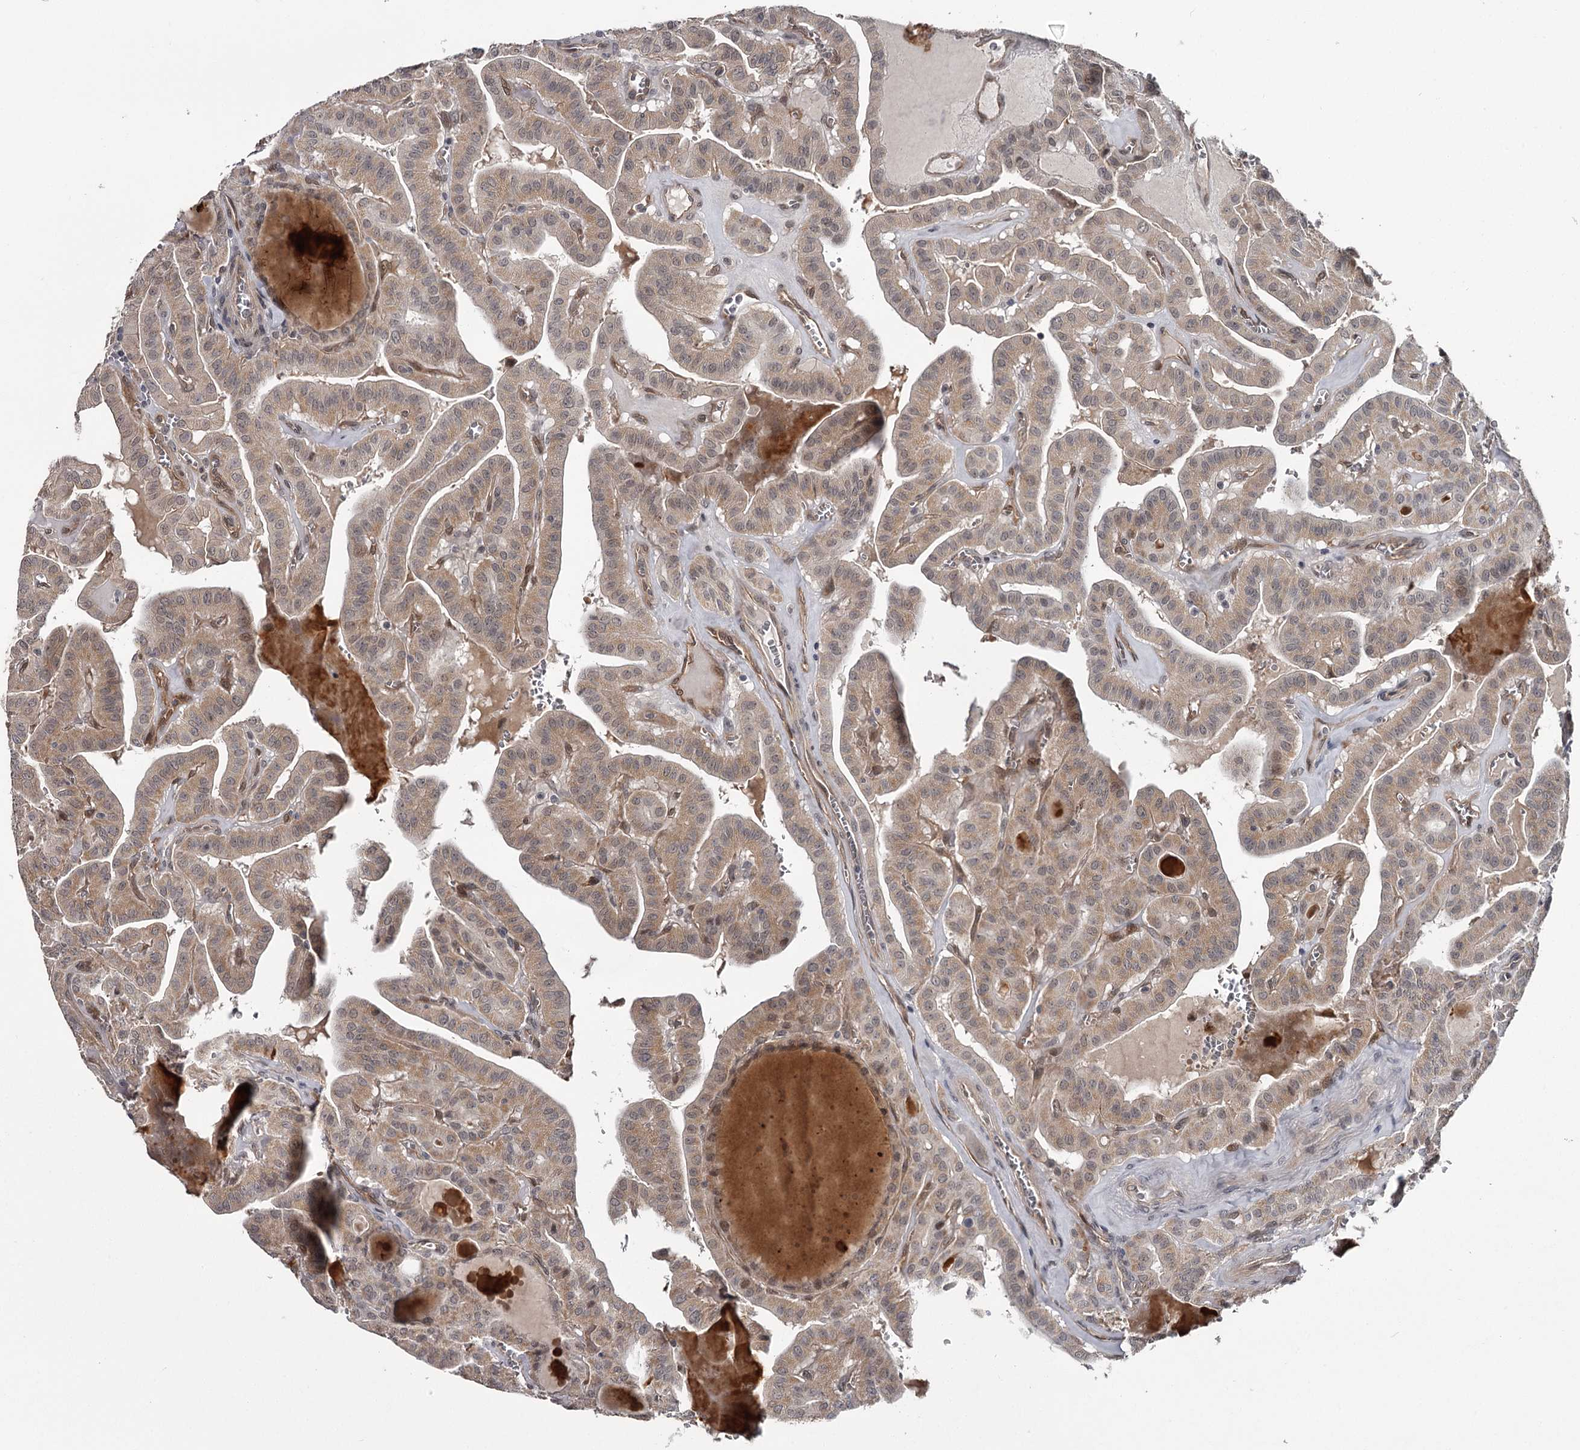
{"staining": {"intensity": "weak", "quantity": ">75%", "location": "cytoplasmic/membranous"}, "tissue": "thyroid cancer", "cell_type": "Tumor cells", "image_type": "cancer", "snomed": [{"axis": "morphology", "description": "Papillary adenocarcinoma, NOS"}, {"axis": "topography", "description": "Thyroid gland"}], "caption": "The image exhibits staining of thyroid cancer (papillary adenocarcinoma), revealing weak cytoplasmic/membranous protein expression (brown color) within tumor cells. The staining is performed using DAB brown chromogen to label protein expression. The nuclei are counter-stained blue using hematoxylin.", "gene": "CDC42EP2", "patient": {"sex": "male", "age": 52}}